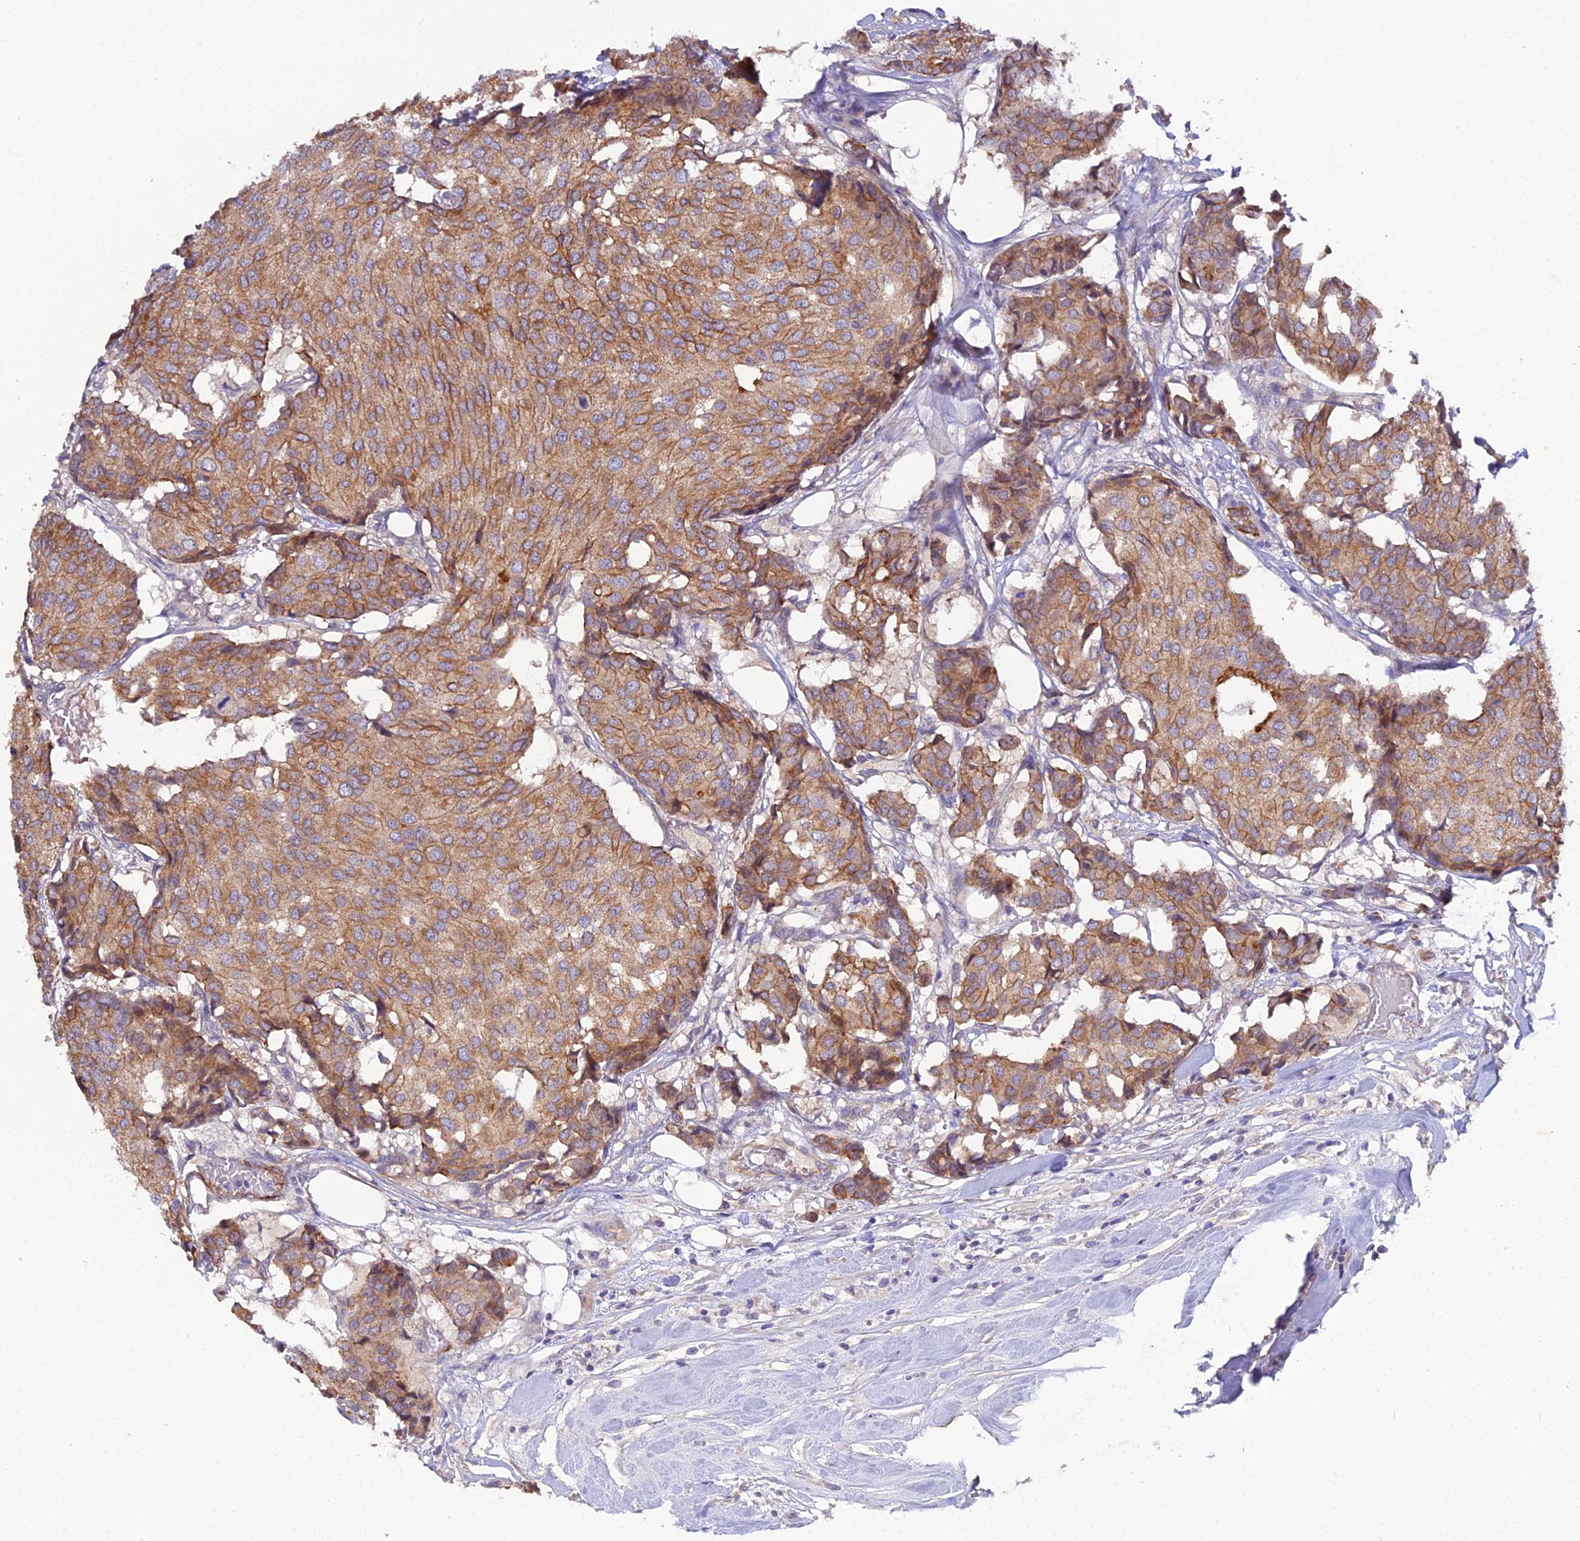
{"staining": {"intensity": "moderate", "quantity": ">75%", "location": "cytoplasmic/membranous"}, "tissue": "breast cancer", "cell_type": "Tumor cells", "image_type": "cancer", "snomed": [{"axis": "morphology", "description": "Duct carcinoma"}, {"axis": "topography", "description": "Breast"}], "caption": "Moderate cytoplasmic/membranous positivity for a protein is seen in approximately >75% of tumor cells of breast cancer using immunohistochemistry (IHC).", "gene": "CFAP47", "patient": {"sex": "female", "age": 75}}